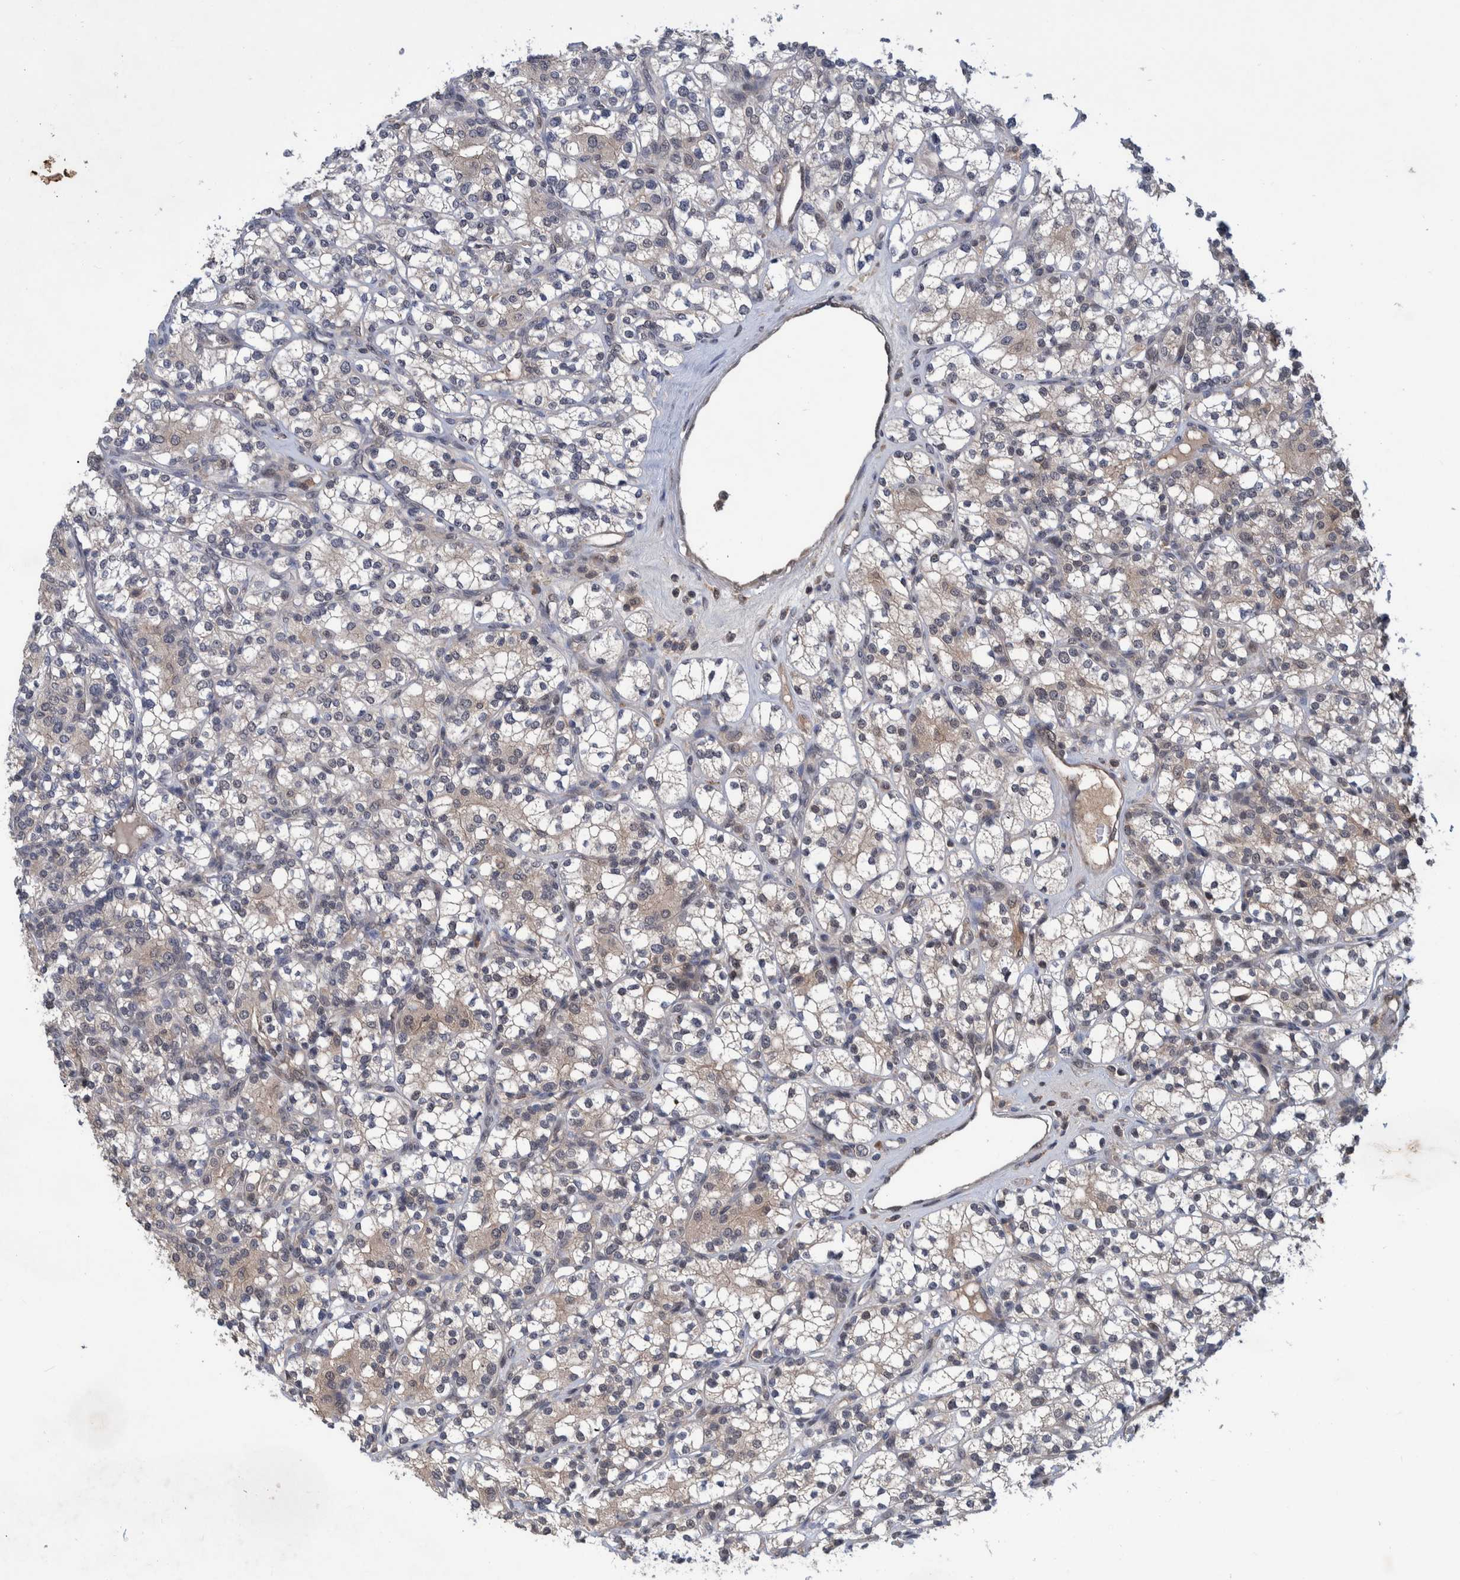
{"staining": {"intensity": "negative", "quantity": "none", "location": "none"}, "tissue": "renal cancer", "cell_type": "Tumor cells", "image_type": "cancer", "snomed": [{"axis": "morphology", "description": "Adenocarcinoma, NOS"}, {"axis": "topography", "description": "Kidney"}], "caption": "Renal cancer (adenocarcinoma) stained for a protein using IHC displays no positivity tumor cells.", "gene": "PLPBP", "patient": {"sex": "male", "age": 77}}